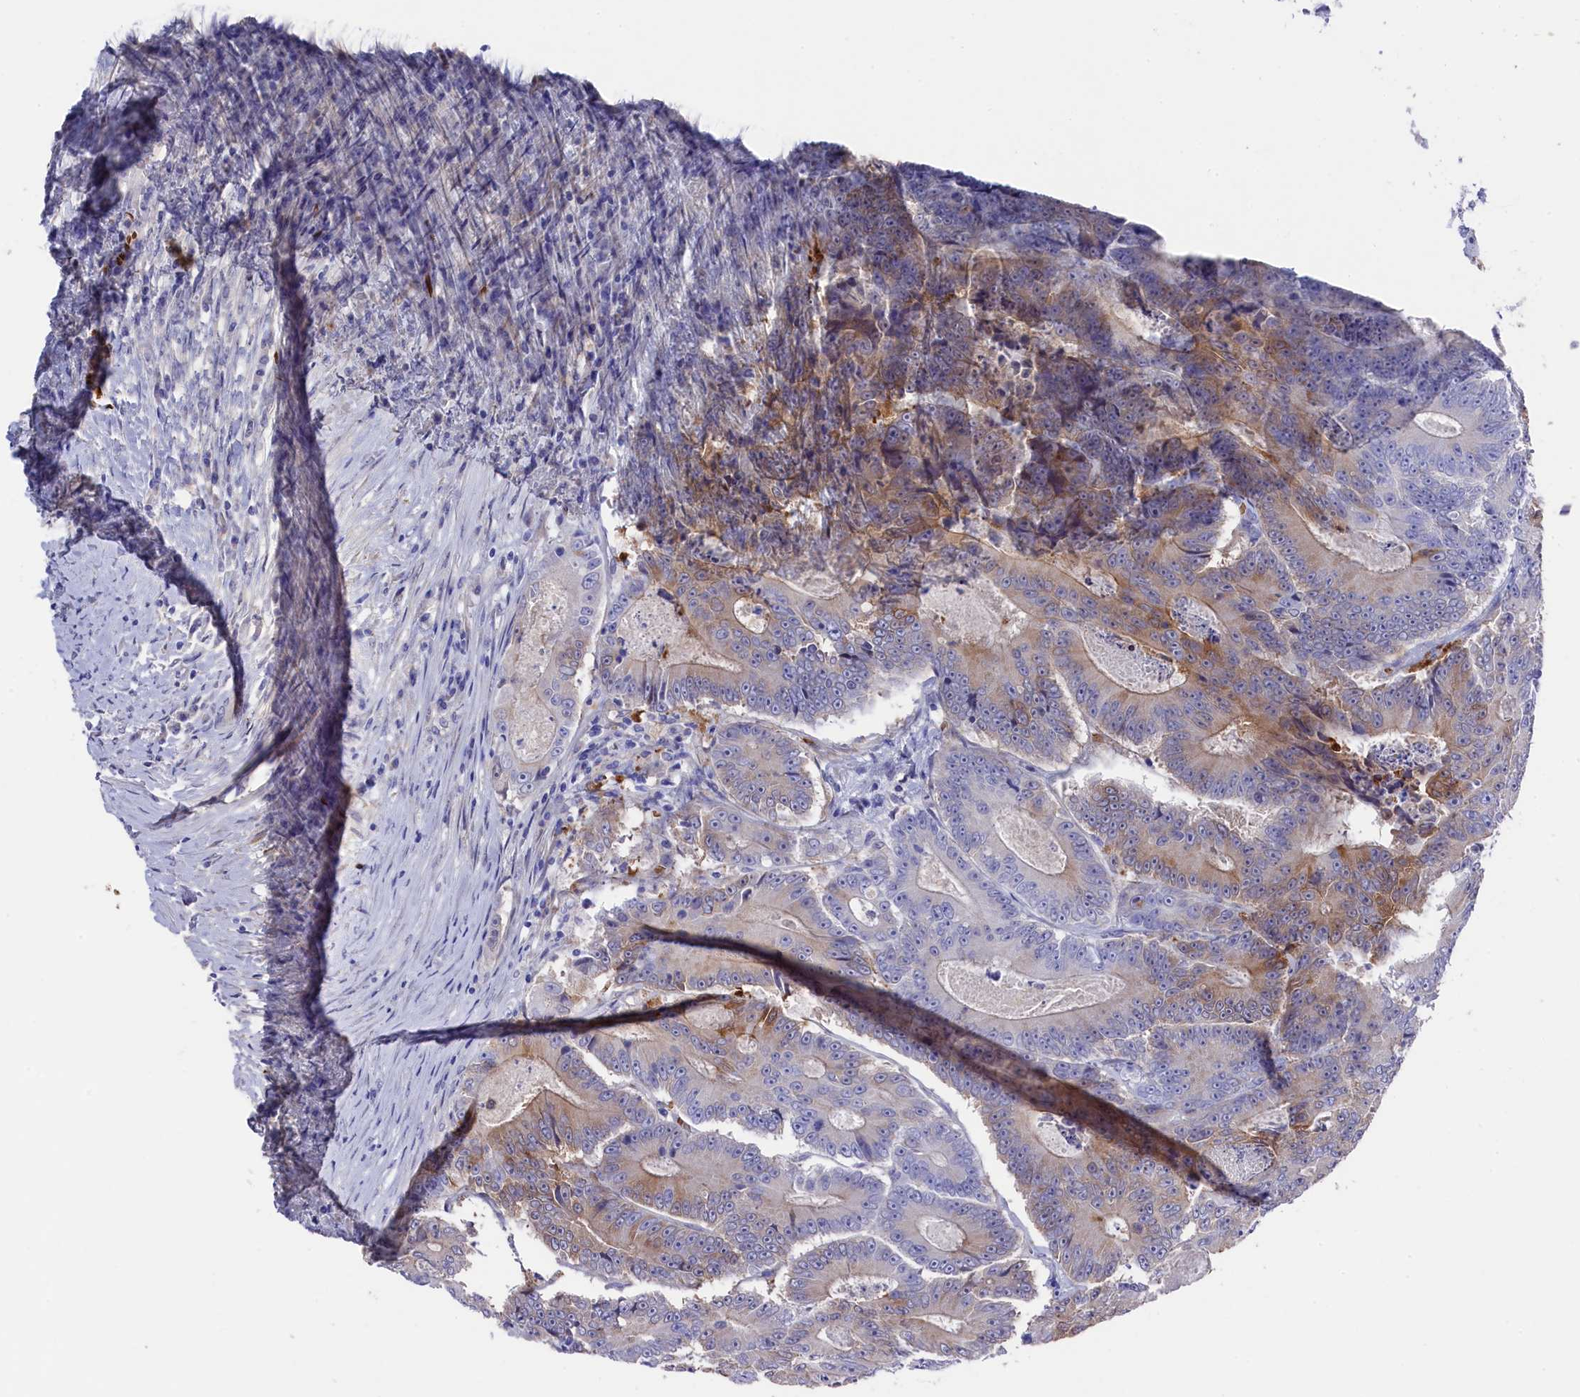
{"staining": {"intensity": "moderate", "quantity": "<25%", "location": "cytoplasmic/membranous"}, "tissue": "colorectal cancer", "cell_type": "Tumor cells", "image_type": "cancer", "snomed": [{"axis": "morphology", "description": "Adenocarcinoma, NOS"}, {"axis": "topography", "description": "Colon"}], "caption": "A high-resolution histopathology image shows immunohistochemistry (IHC) staining of colorectal cancer, which exhibits moderate cytoplasmic/membranous staining in about <25% of tumor cells.", "gene": "LHFPL4", "patient": {"sex": "male", "age": 83}}